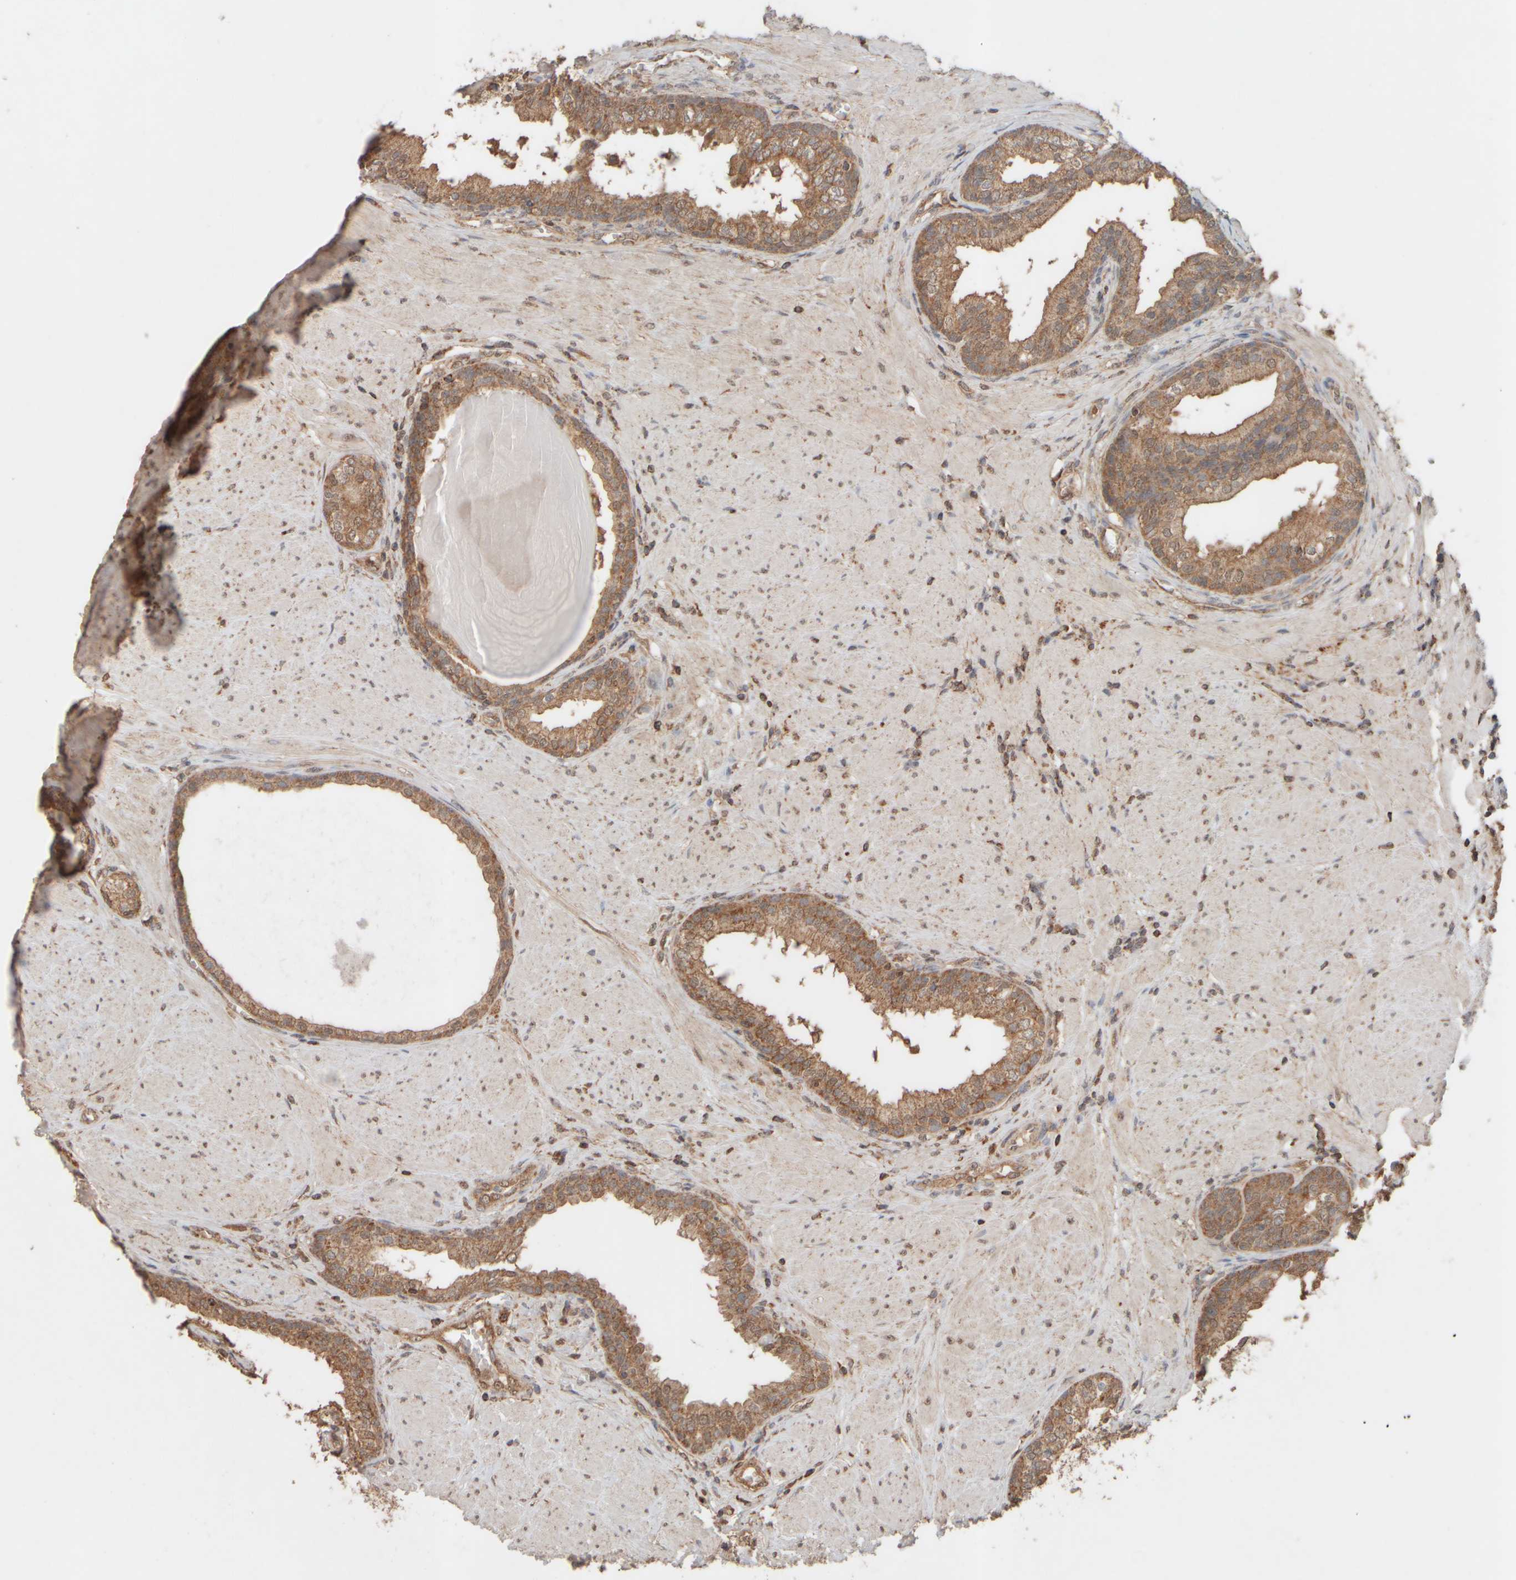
{"staining": {"intensity": "moderate", "quantity": ">75%", "location": "cytoplasmic/membranous"}, "tissue": "prostate", "cell_type": "Glandular cells", "image_type": "normal", "snomed": [{"axis": "morphology", "description": "Normal tissue, NOS"}, {"axis": "topography", "description": "Prostate"}], "caption": "Protein expression analysis of normal prostate reveals moderate cytoplasmic/membranous staining in approximately >75% of glandular cells.", "gene": "EIF2B3", "patient": {"sex": "male", "age": 51}}